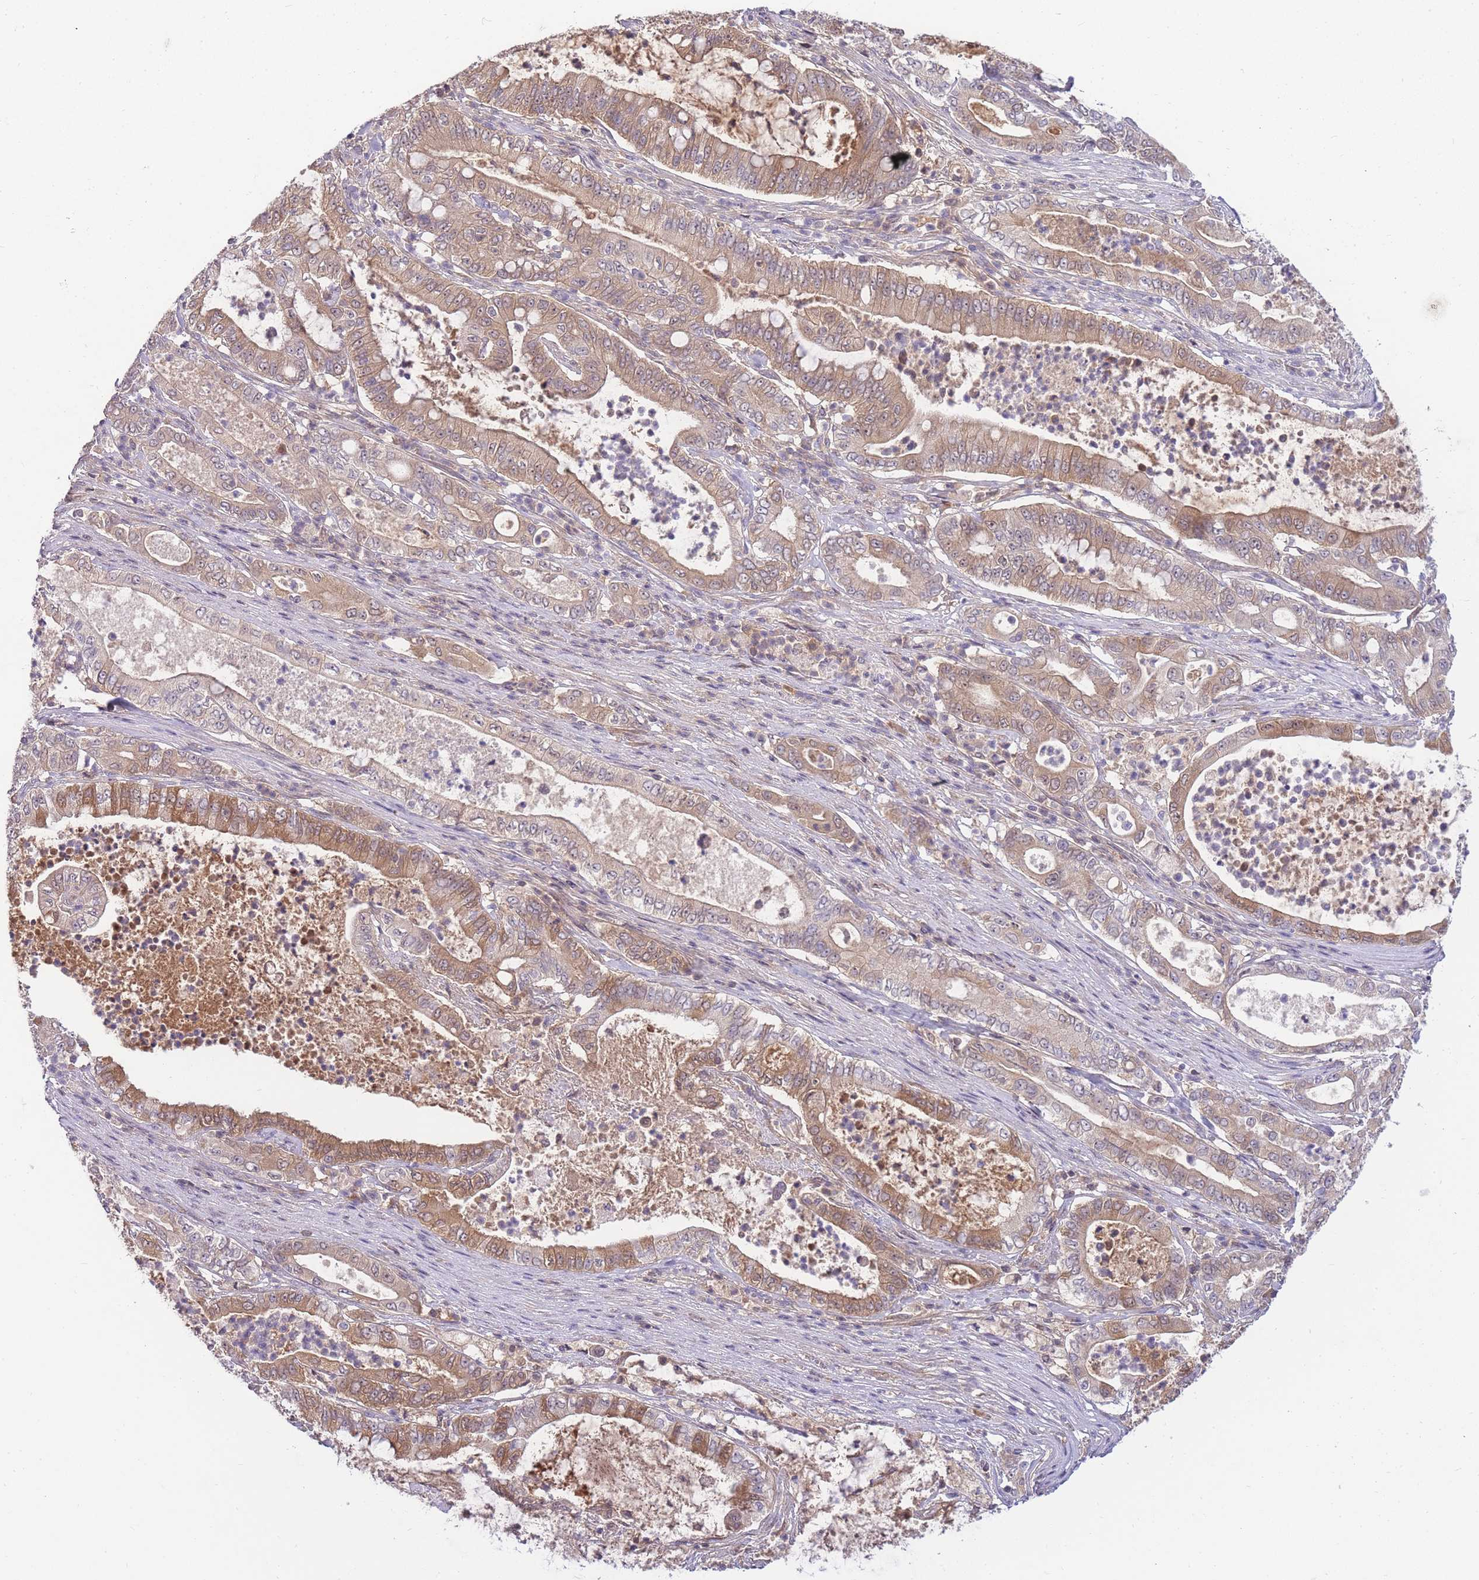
{"staining": {"intensity": "moderate", "quantity": "25%-75%", "location": "cytoplasmic/membranous"}, "tissue": "pancreatic cancer", "cell_type": "Tumor cells", "image_type": "cancer", "snomed": [{"axis": "morphology", "description": "Adenocarcinoma, NOS"}, {"axis": "topography", "description": "Pancreas"}], "caption": "About 25%-75% of tumor cells in human pancreatic cancer exhibit moderate cytoplasmic/membranous protein staining as visualized by brown immunohistochemical staining.", "gene": "ZNF577", "patient": {"sex": "male", "age": 71}}